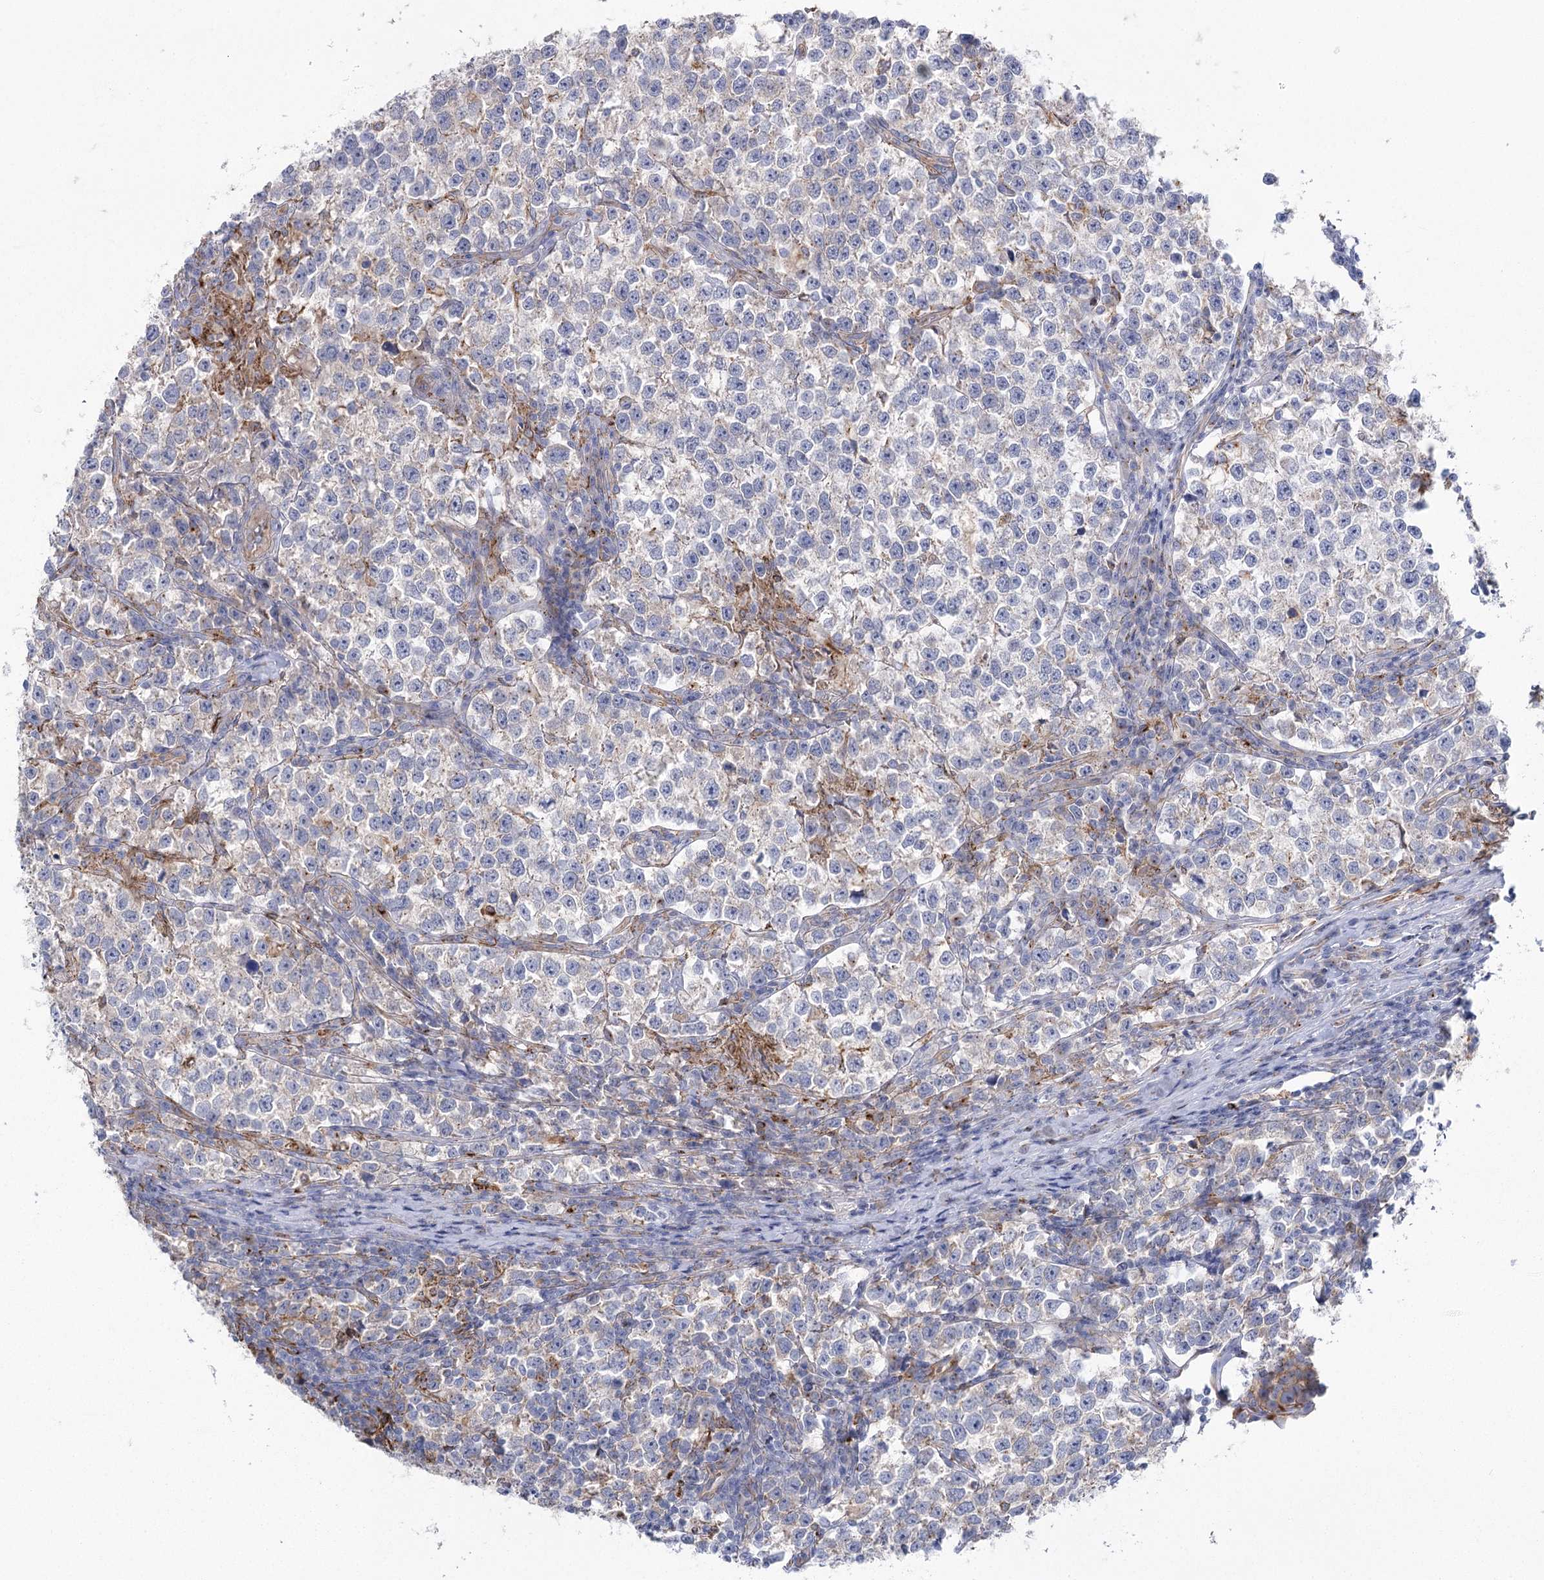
{"staining": {"intensity": "negative", "quantity": "none", "location": "none"}, "tissue": "testis cancer", "cell_type": "Tumor cells", "image_type": "cancer", "snomed": [{"axis": "morphology", "description": "Normal tissue, NOS"}, {"axis": "morphology", "description": "Seminoma, NOS"}, {"axis": "topography", "description": "Testis"}], "caption": "There is no significant staining in tumor cells of testis cancer.", "gene": "CCDC88A", "patient": {"sex": "male", "age": 43}}